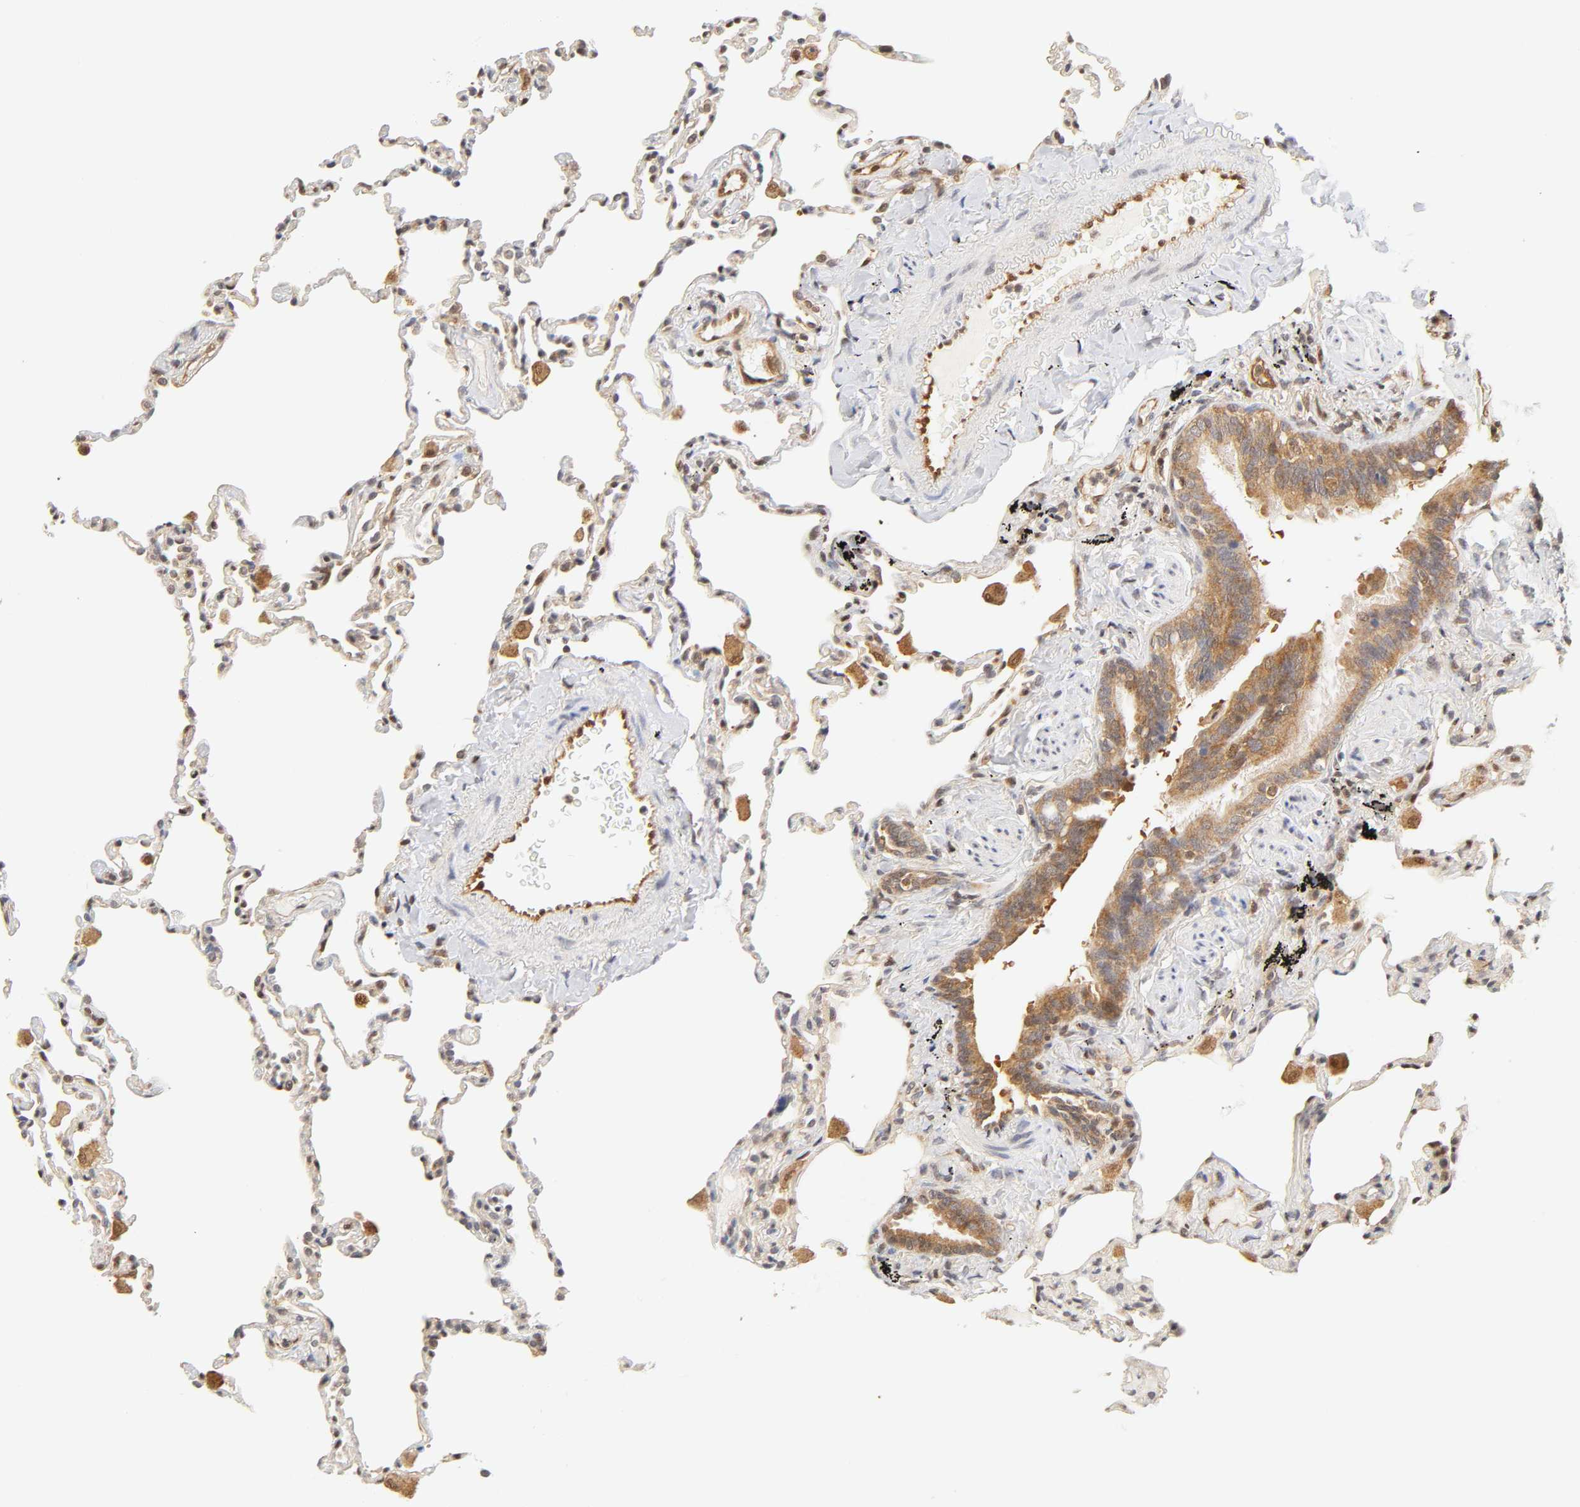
{"staining": {"intensity": "weak", "quantity": "25%-75%", "location": "cytoplasmic/membranous,nuclear"}, "tissue": "lung", "cell_type": "Alveolar cells", "image_type": "normal", "snomed": [{"axis": "morphology", "description": "Normal tissue, NOS"}, {"axis": "topography", "description": "Lung"}], "caption": "About 25%-75% of alveolar cells in unremarkable lung reveal weak cytoplasmic/membranous,nuclear protein positivity as visualized by brown immunohistochemical staining.", "gene": "CDC37", "patient": {"sex": "male", "age": 59}}